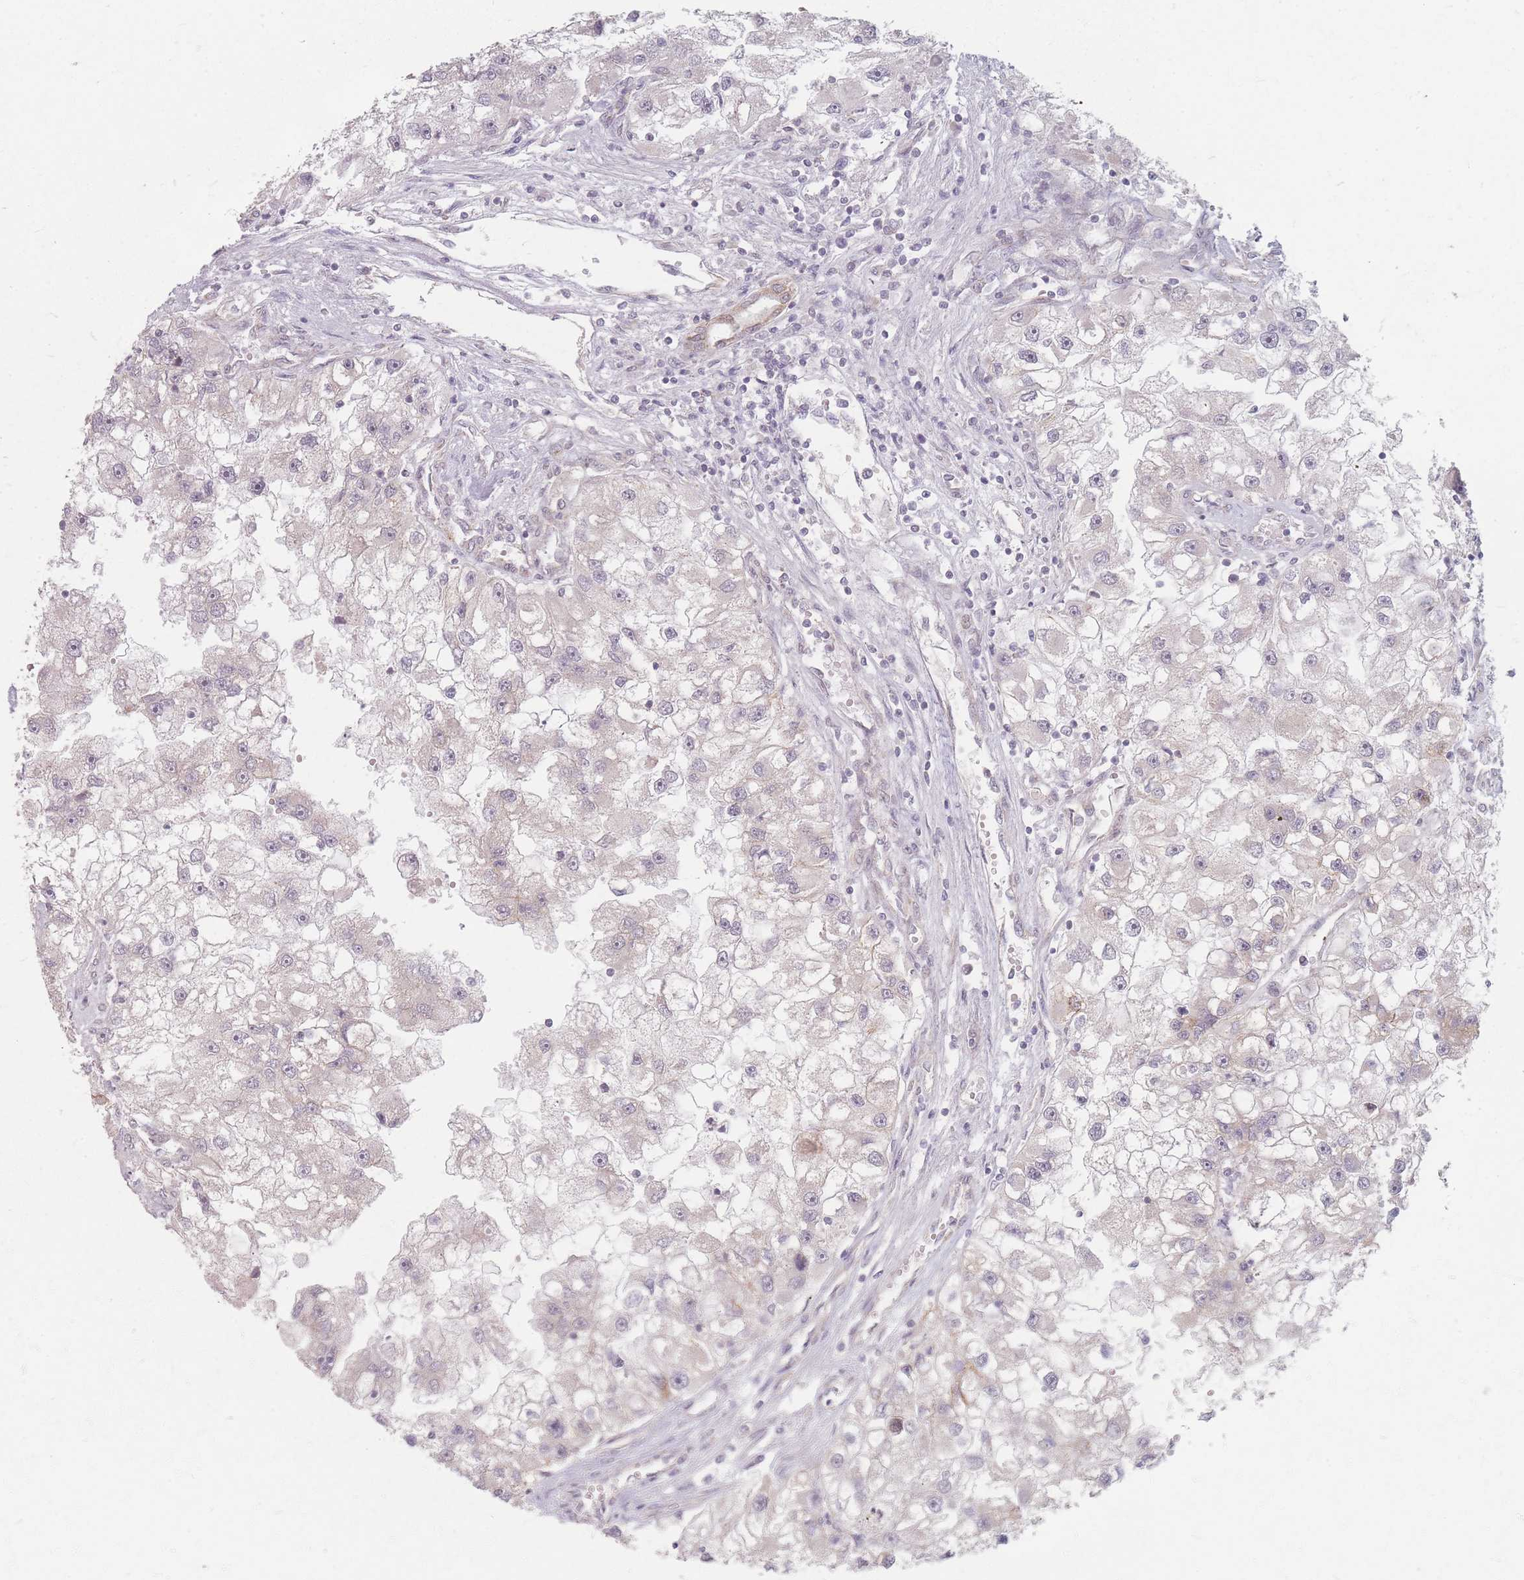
{"staining": {"intensity": "negative", "quantity": "none", "location": "none"}, "tissue": "renal cancer", "cell_type": "Tumor cells", "image_type": "cancer", "snomed": [{"axis": "morphology", "description": "Adenocarcinoma, NOS"}, {"axis": "topography", "description": "Kidney"}], "caption": "Renal cancer stained for a protein using immunohistochemistry shows no expression tumor cells.", "gene": "GABRA6", "patient": {"sex": "male", "age": 63}}